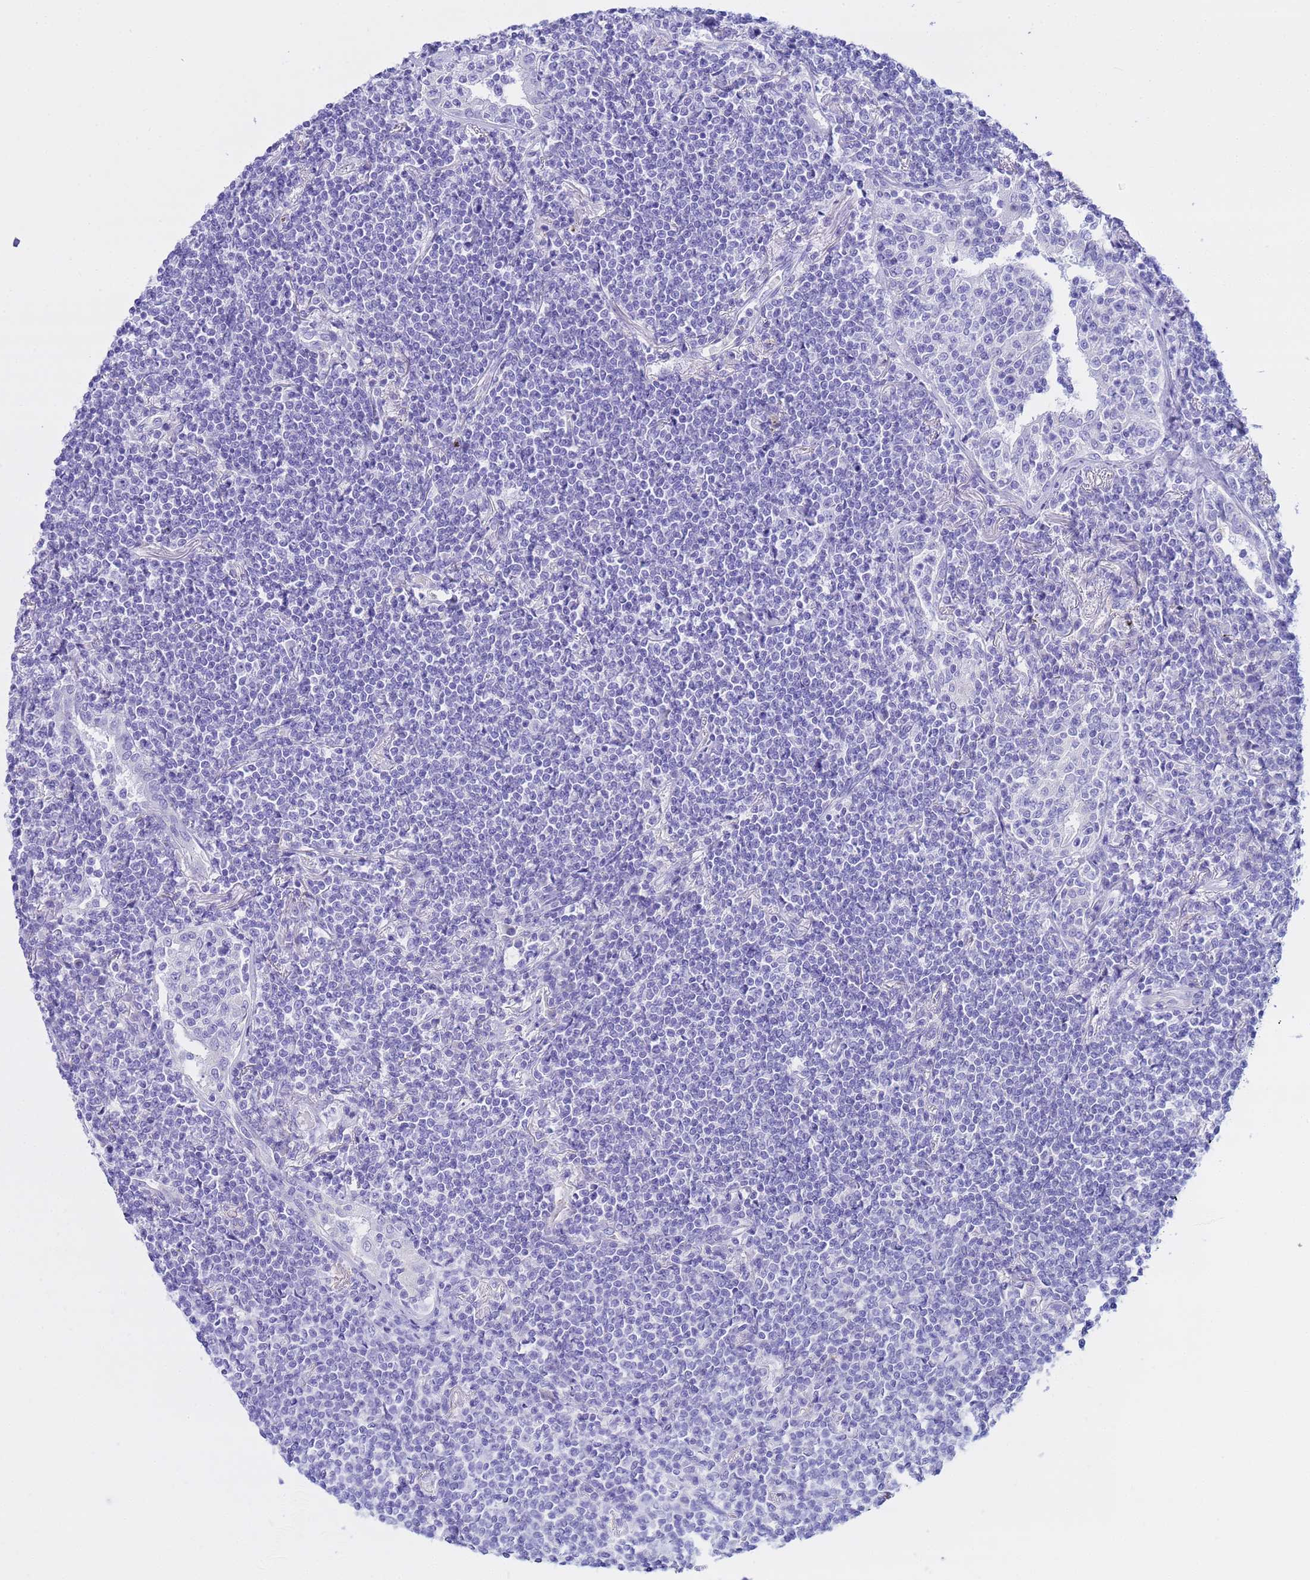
{"staining": {"intensity": "negative", "quantity": "none", "location": "none"}, "tissue": "lymphoma", "cell_type": "Tumor cells", "image_type": "cancer", "snomed": [{"axis": "morphology", "description": "Malignant lymphoma, non-Hodgkin's type, Low grade"}, {"axis": "topography", "description": "Lung"}], "caption": "The histopathology image reveals no staining of tumor cells in malignant lymphoma, non-Hodgkin's type (low-grade). (Brightfield microscopy of DAB immunohistochemistry at high magnification).", "gene": "AQP12A", "patient": {"sex": "female", "age": 71}}